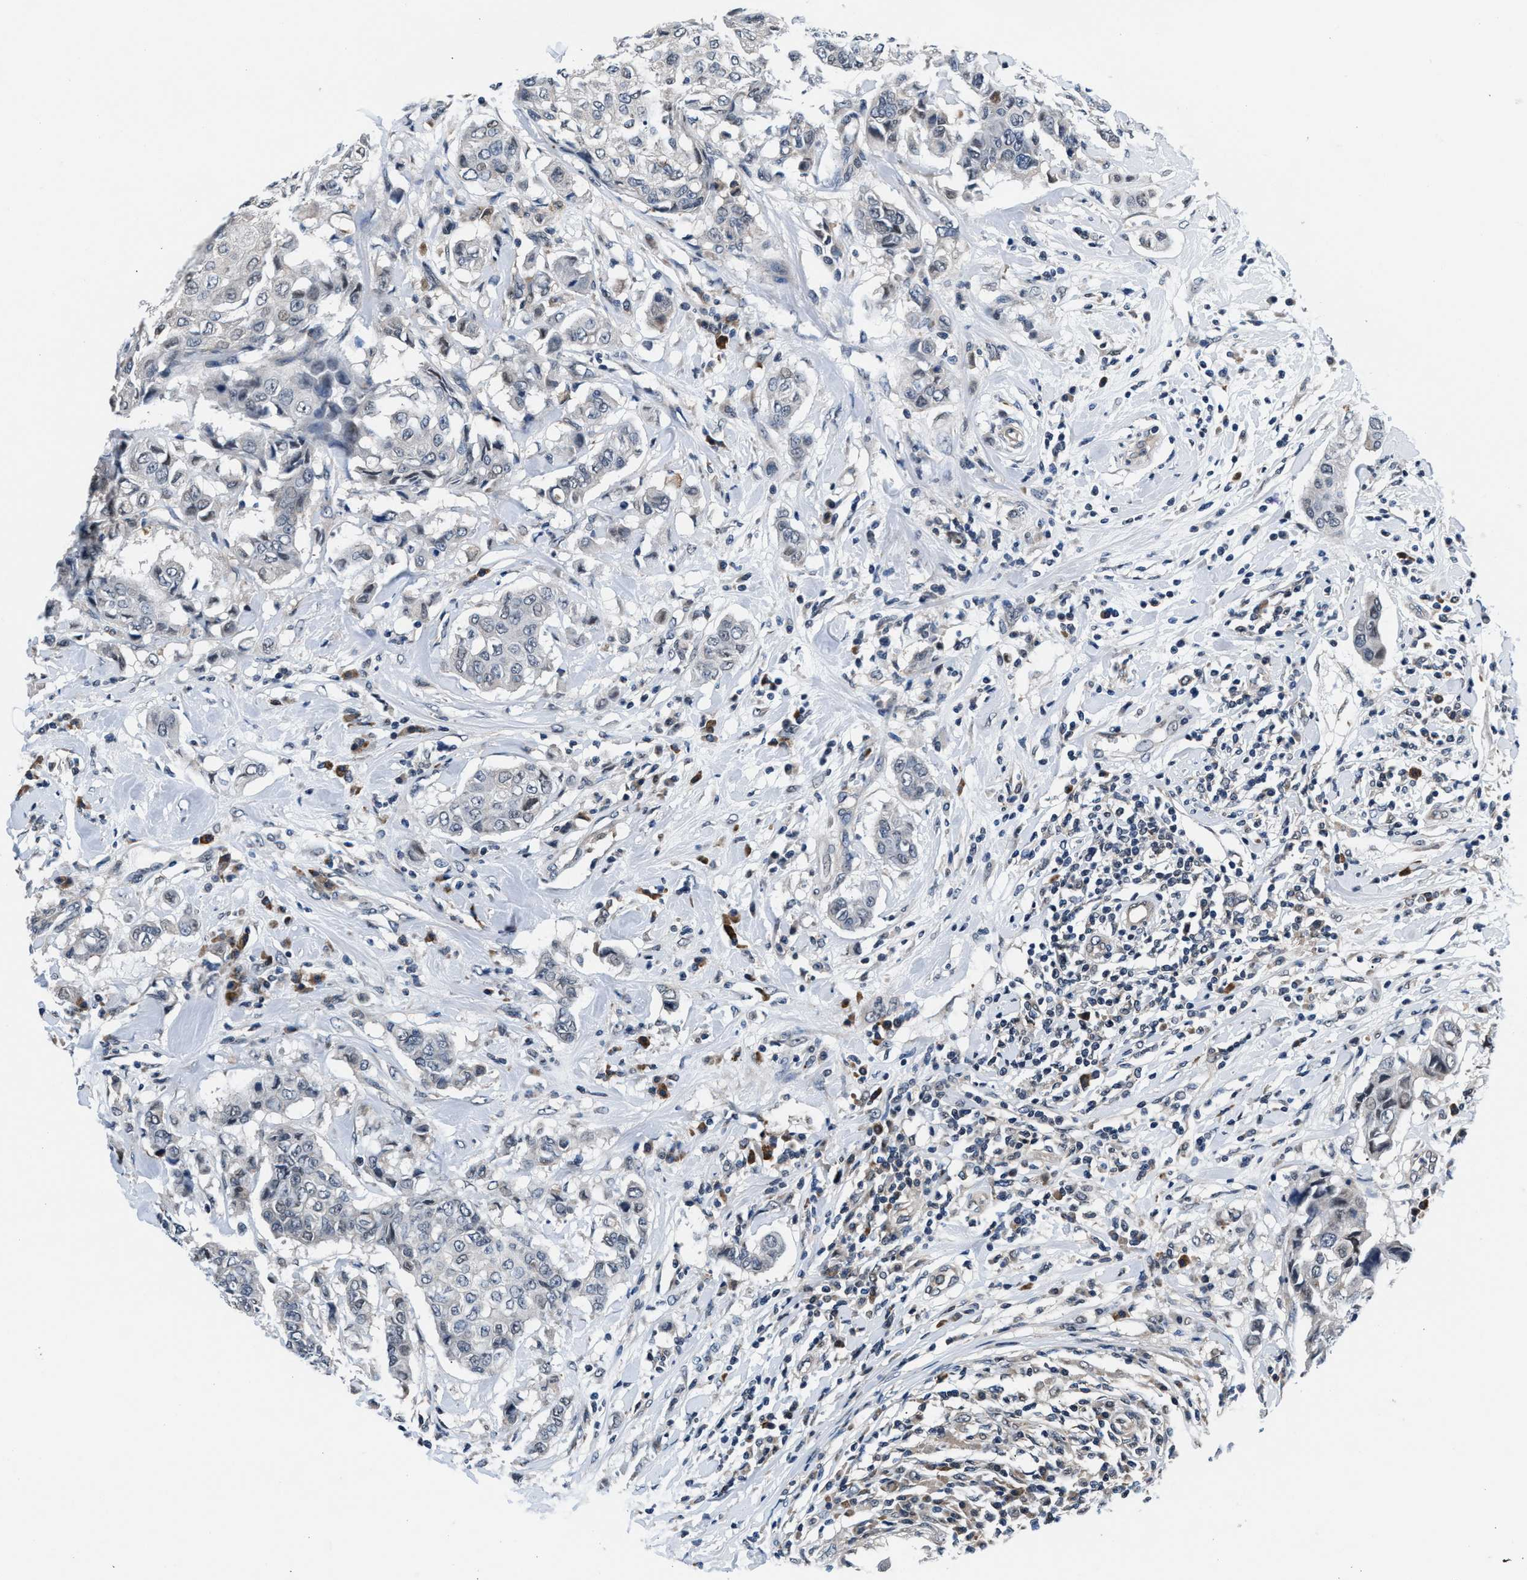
{"staining": {"intensity": "negative", "quantity": "none", "location": "none"}, "tissue": "breast cancer", "cell_type": "Tumor cells", "image_type": "cancer", "snomed": [{"axis": "morphology", "description": "Duct carcinoma"}, {"axis": "topography", "description": "Breast"}], "caption": "This is an immunohistochemistry photomicrograph of human breast cancer. There is no expression in tumor cells.", "gene": "PRPSAP2", "patient": {"sex": "female", "age": 27}}